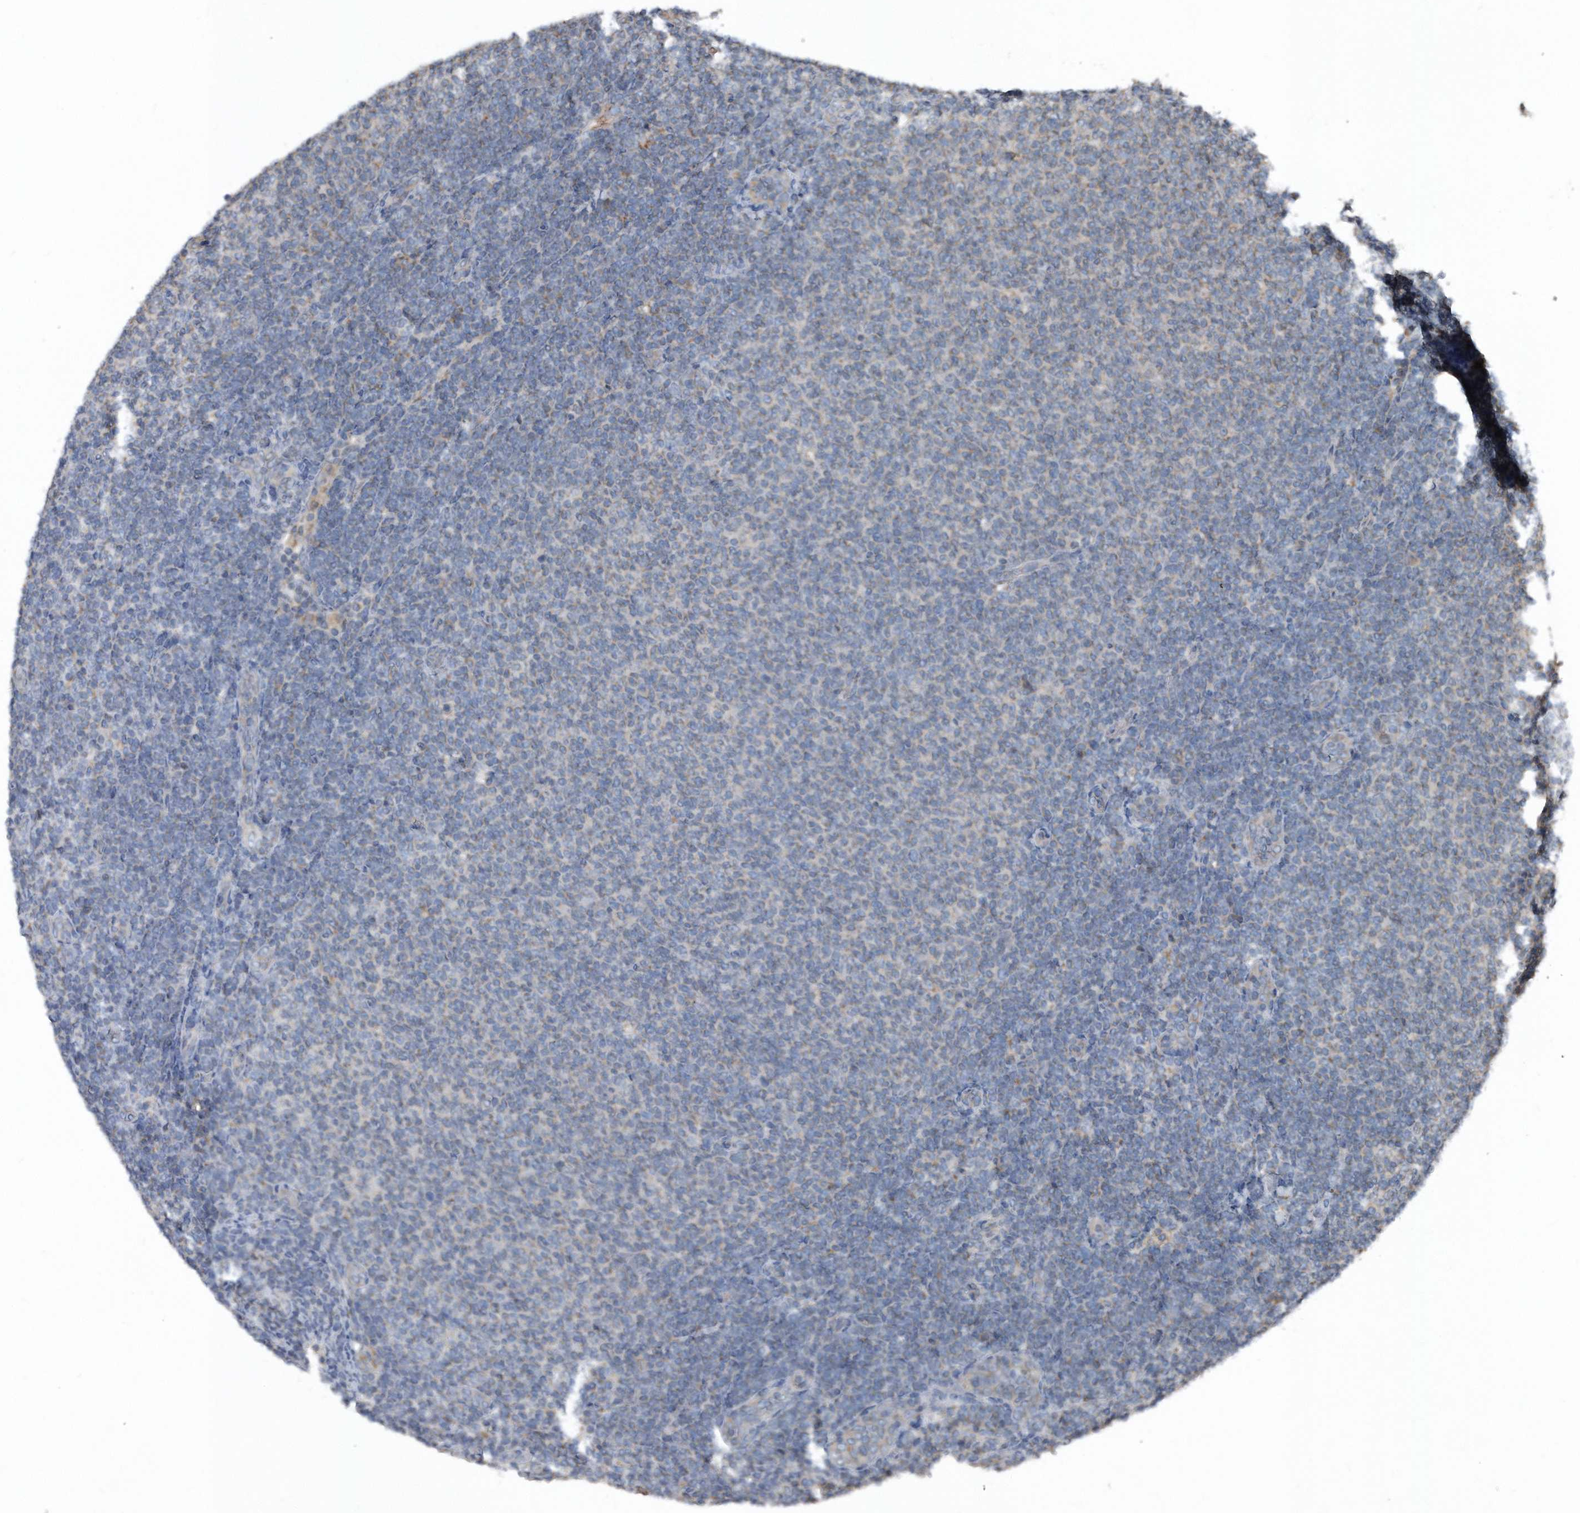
{"staining": {"intensity": "negative", "quantity": "none", "location": "none"}, "tissue": "lymphoma", "cell_type": "Tumor cells", "image_type": "cancer", "snomed": [{"axis": "morphology", "description": "Malignant lymphoma, non-Hodgkin's type, Low grade"}, {"axis": "topography", "description": "Lymph node"}], "caption": "The histopathology image shows no staining of tumor cells in lymphoma.", "gene": "SDHA", "patient": {"sex": "male", "age": 66}}